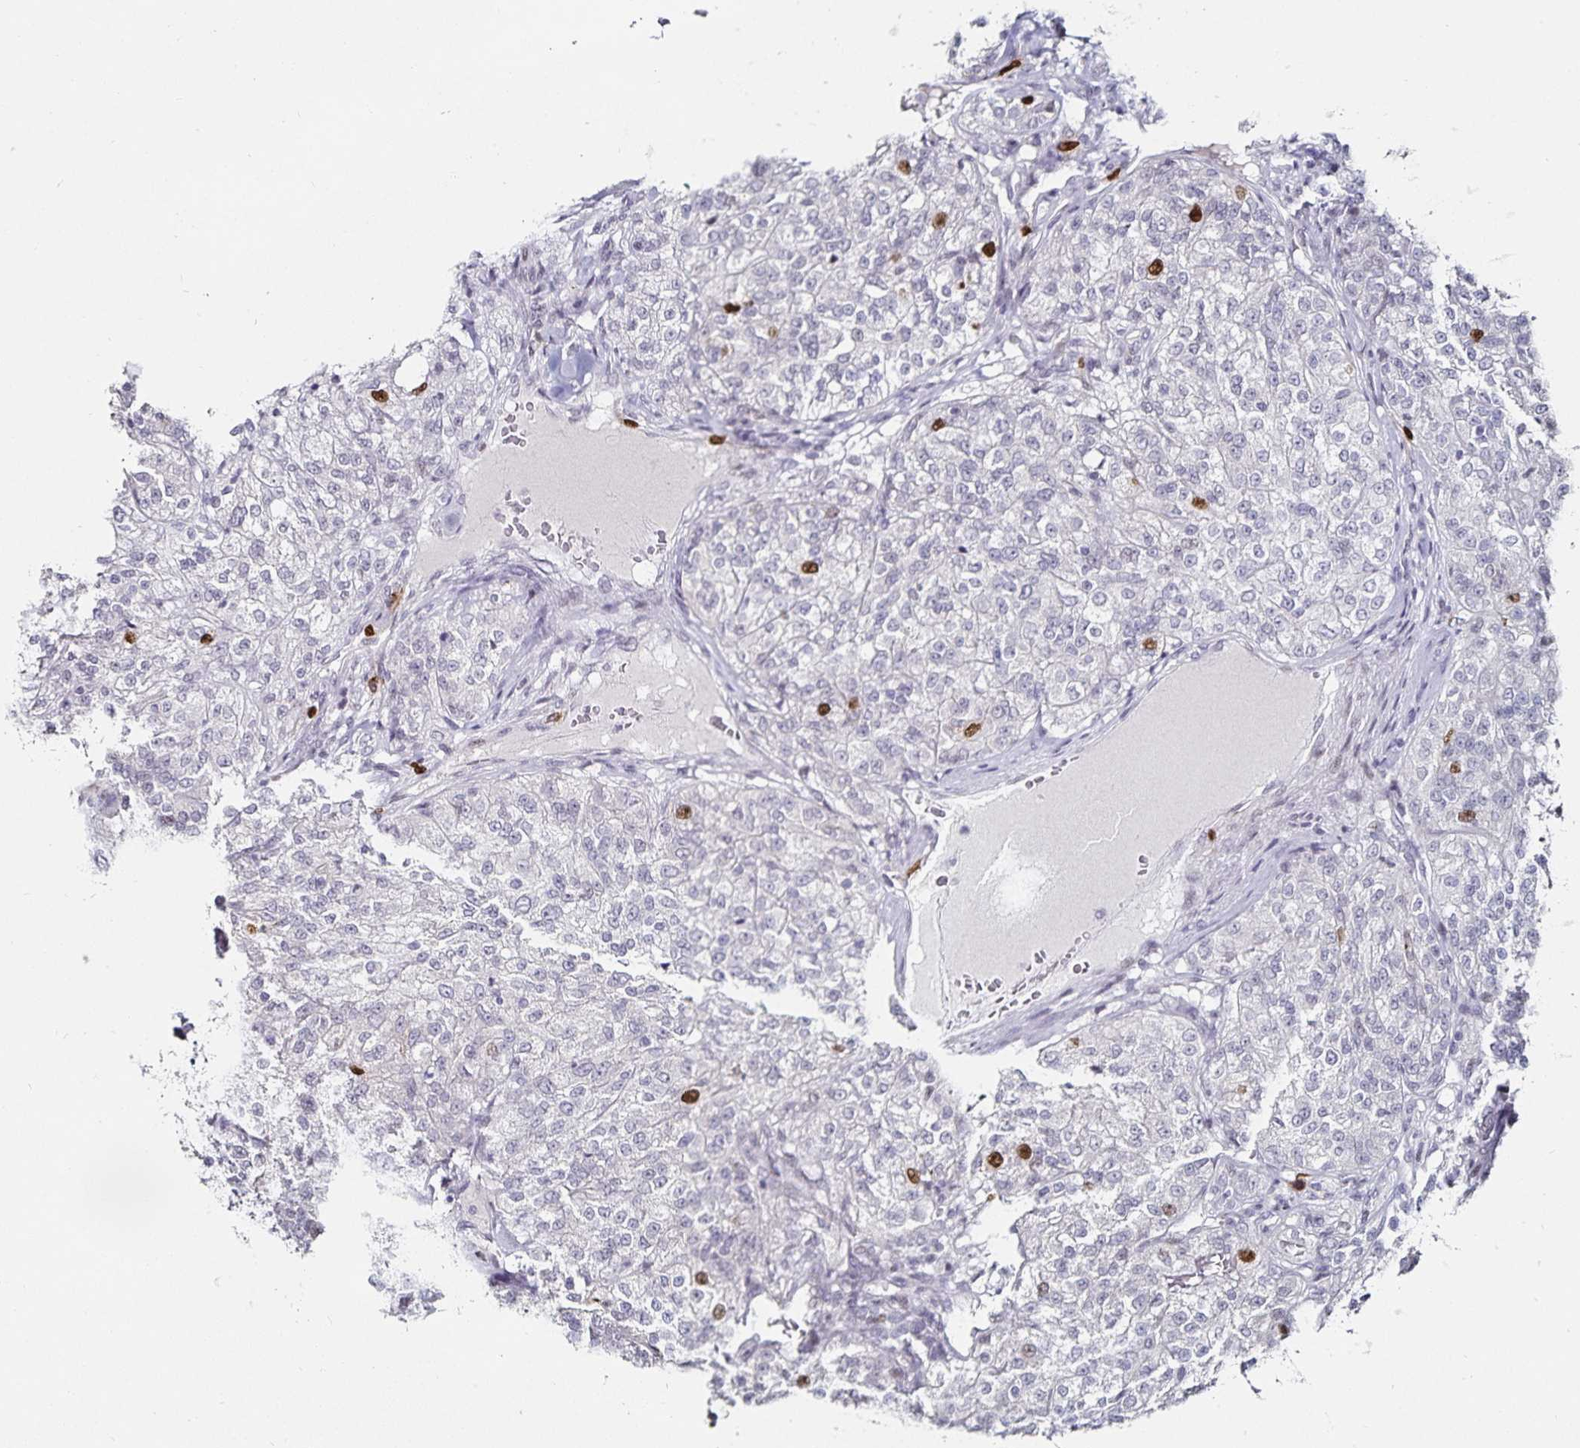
{"staining": {"intensity": "strong", "quantity": "<25%", "location": "nuclear"}, "tissue": "renal cancer", "cell_type": "Tumor cells", "image_type": "cancer", "snomed": [{"axis": "morphology", "description": "Adenocarcinoma, NOS"}, {"axis": "topography", "description": "Kidney"}], "caption": "Tumor cells exhibit medium levels of strong nuclear staining in approximately <25% of cells in renal cancer.", "gene": "ANLN", "patient": {"sex": "female", "age": 63}}